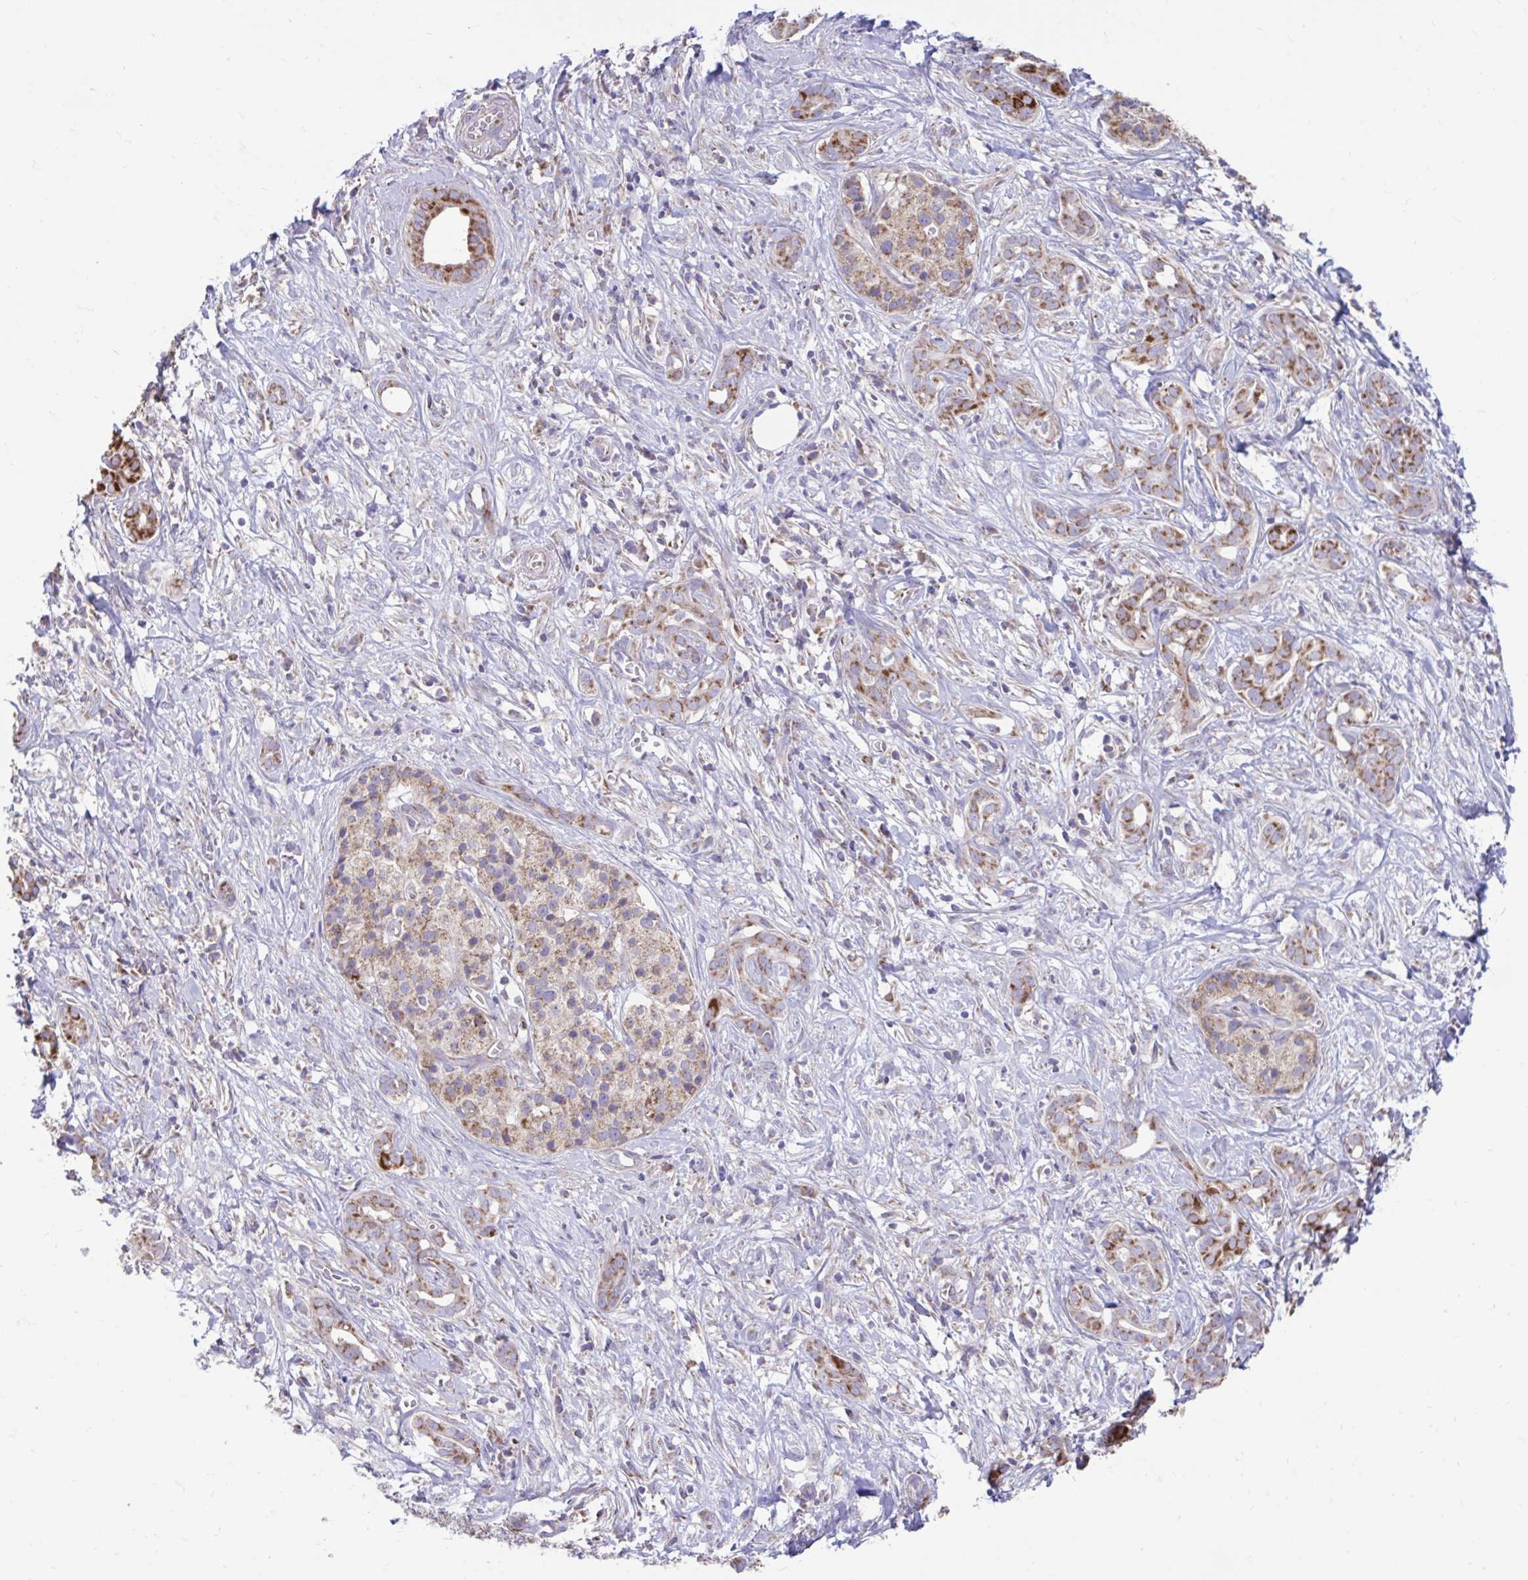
{"staining": {"intensity": "moderate", "quantity": ">75%", "location": "cytoplasmic/membranous"}, "tissue": "pancreatic cancer", "cell_type": "Tumor cells", "image_type": "cancer", "snomed": [{"axis": "morphology", "description": "Adenocarcinoma, NOS"}, {"axis": "topography", "description": "Pancreas"}], "caption": "Tumor cells exhibit medium levels of moderate cytoplasmic/membranous staining in approximately >75% of cells in pancreatic cancer (adenocarcinoma).", "gene": "LINGO4", "patient": {"sex": "male", "age": 61}}